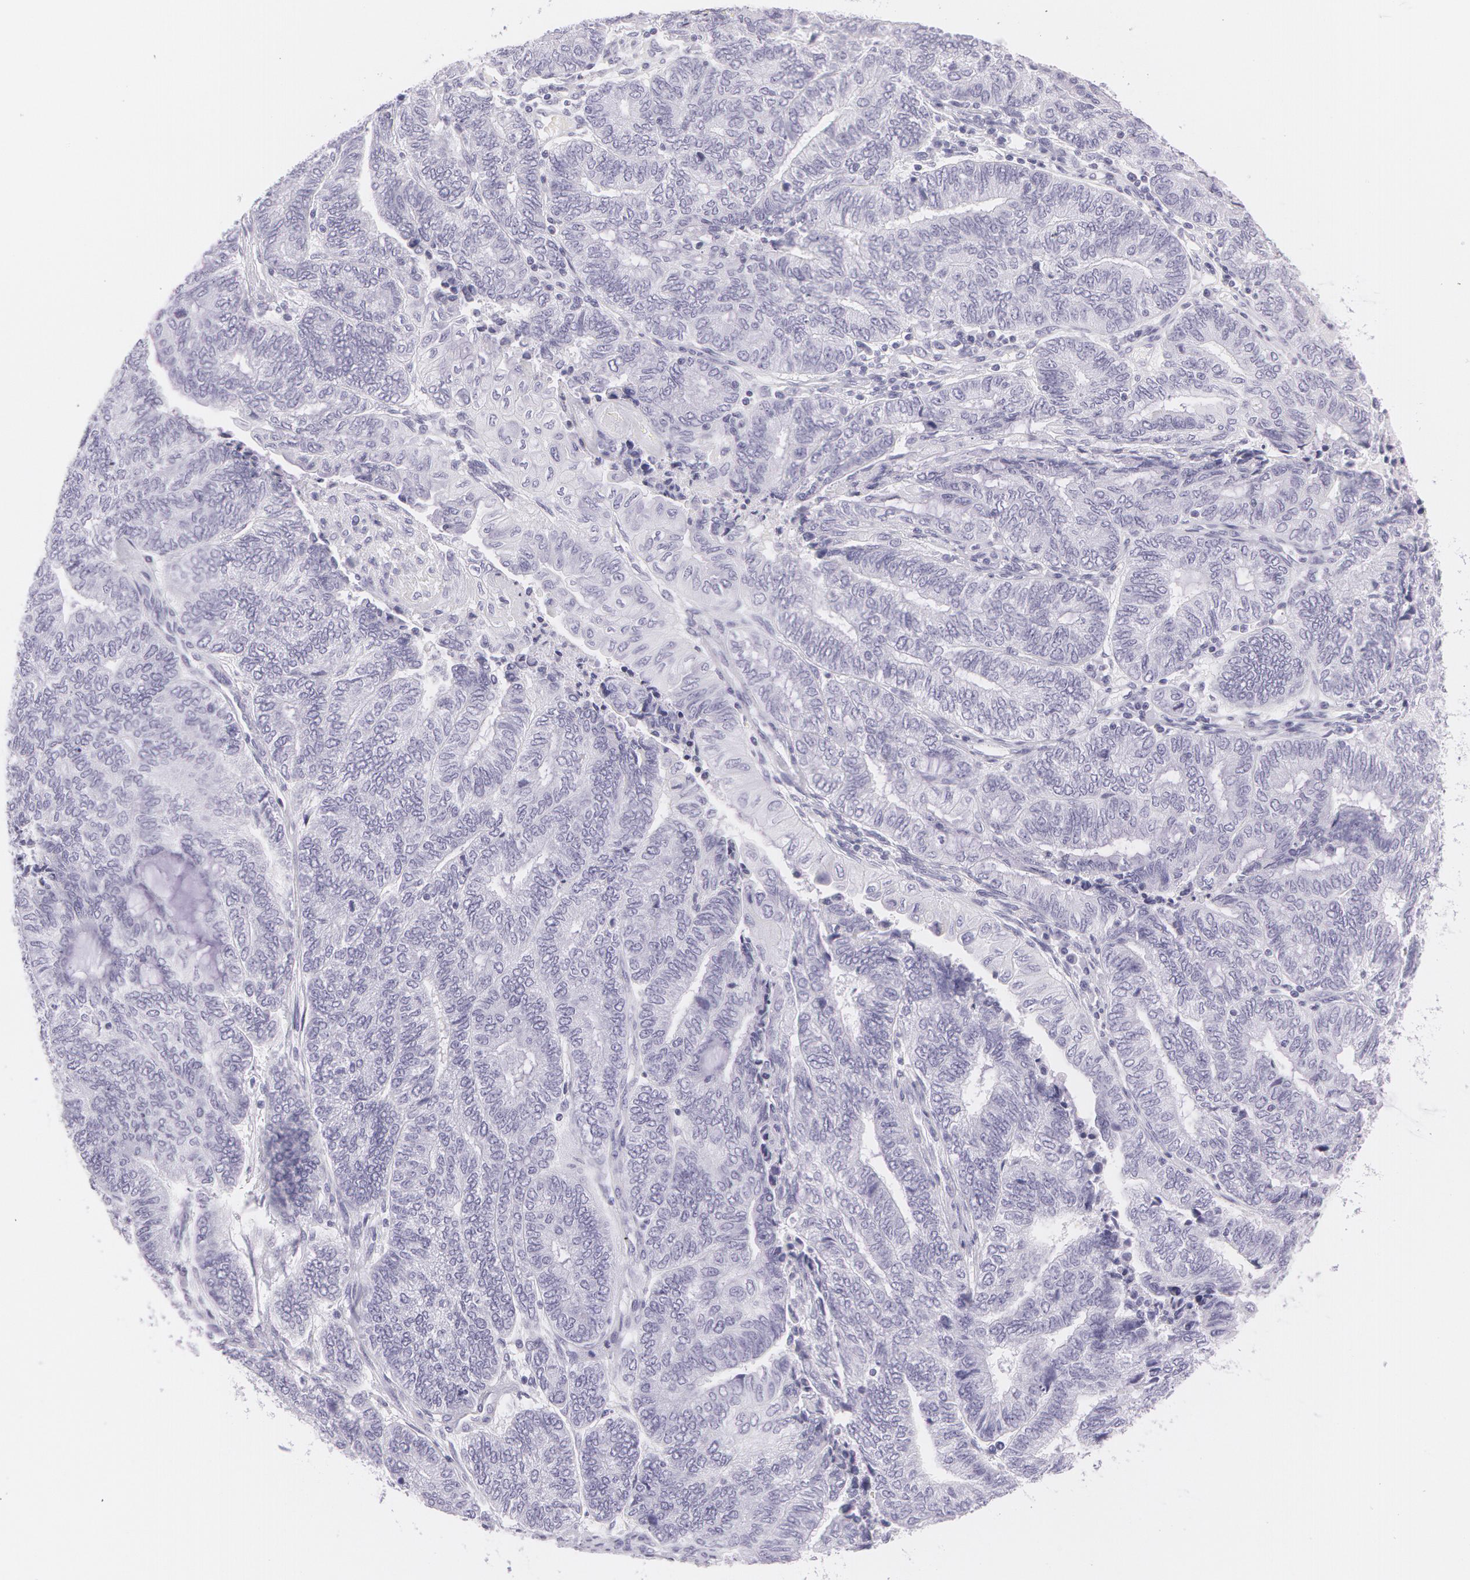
{"staining": {"intensity": "negative", "quantity": "none", "location": "none"}, "tissue": "endometrial cancer", "cell_type": "Tumor cells", "image_type": "cancer", "snomed": [{"axis": "morphology", "description": "Adenocarcinoma, NOS"}, {"axis": "topography", "description": "Uterus"}, {"axis": "topography", "description": "Endometrium"}], "caption": "Human endometrial cancer stained for a protein using IHC shows no positivity in tumor cells.", "gene": "SNCG", "patient": {"sex": "female", "age": 70}}